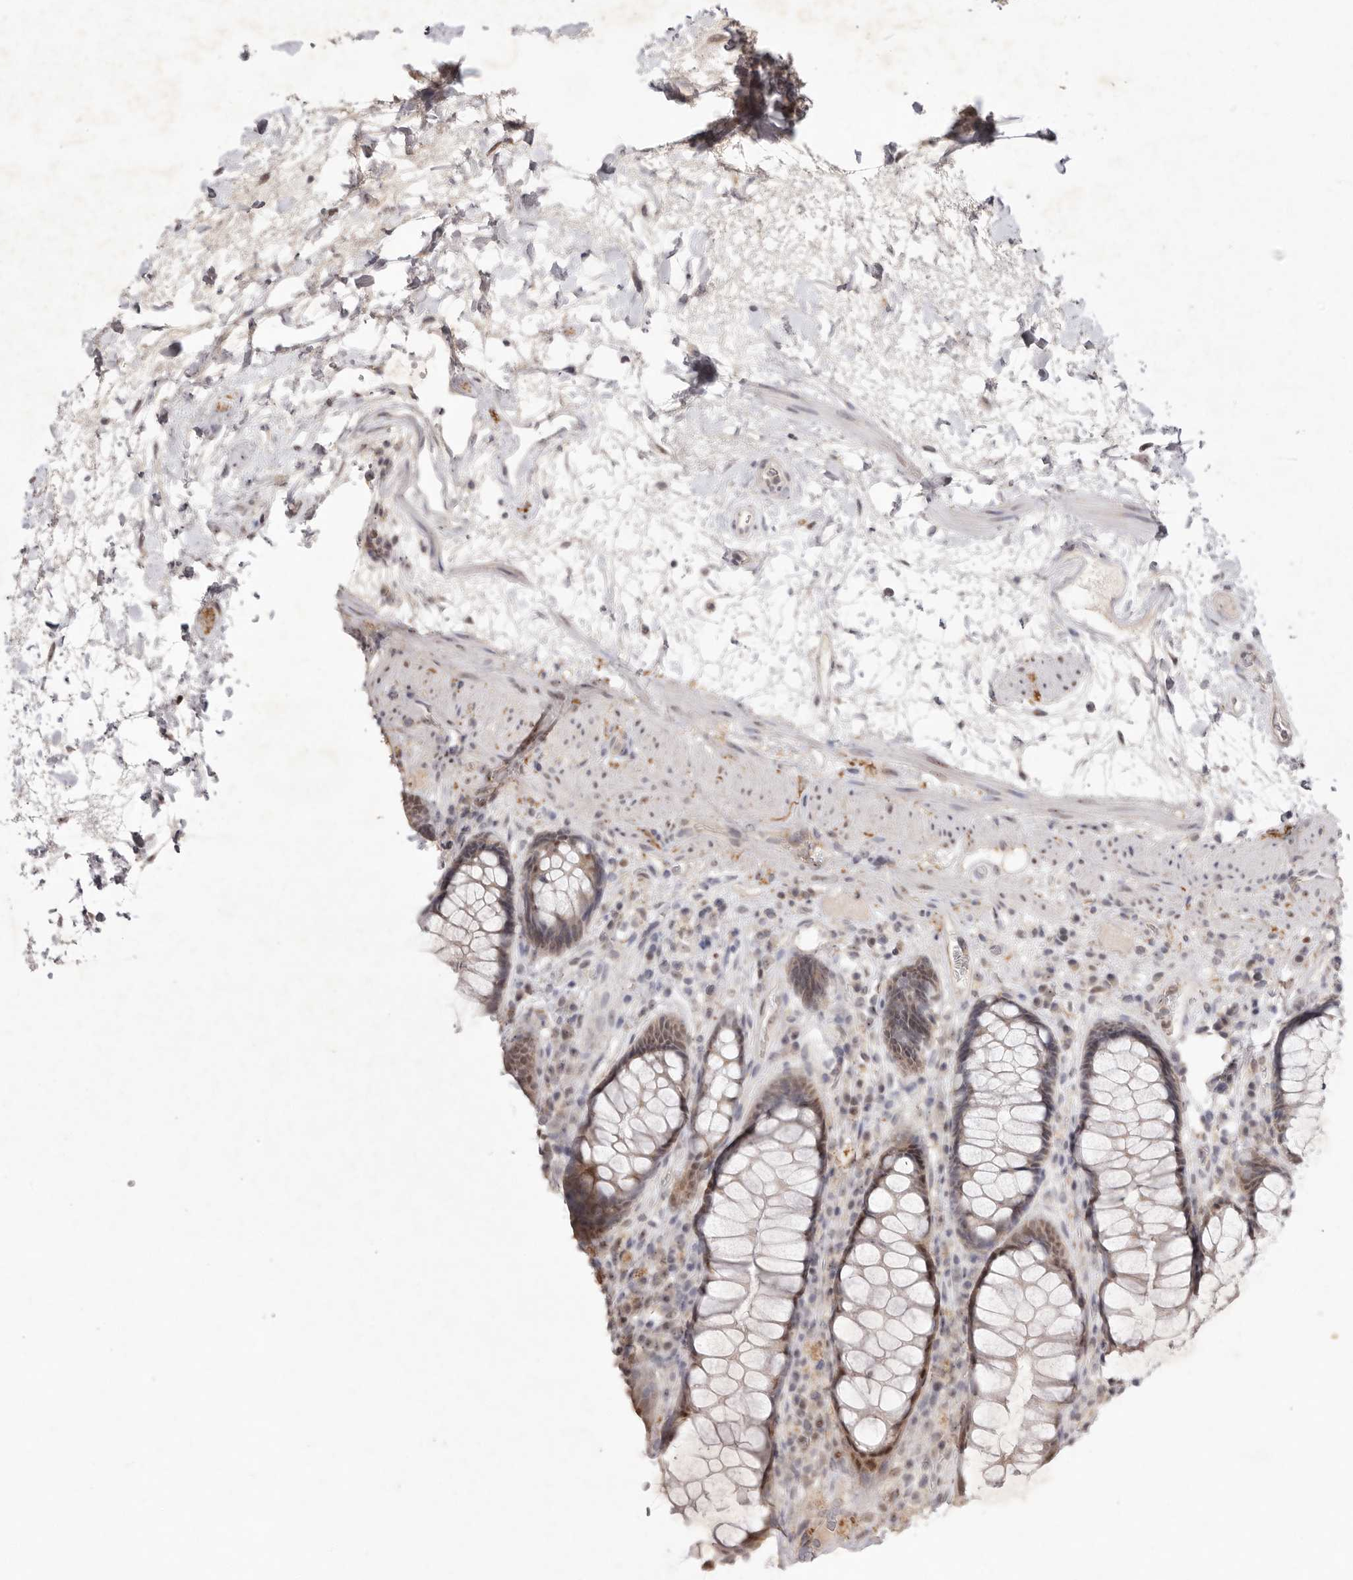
{"staining": {"intensity": "moderate", "quantity": ">75%", "location": "cytoplasmic/membranous,nuclear"}, "tissue": "rectum", "cell_type": "Glandular cells", "image_type": "normal", "snomed": [{"axis": "morphology", "description": "Normal tissue, NOS"}, {"axis": "topography", "description": "Rectum"}], "caption": "DAB immunohistochemical staining of unremarkable human rectum demonstrates moderate cytoplasmic/membranous,nuclear protein positivity in approximately >75% of glandular cells.", "gene": "TADA1", "patient": {"sex": "male", "age": 64}}